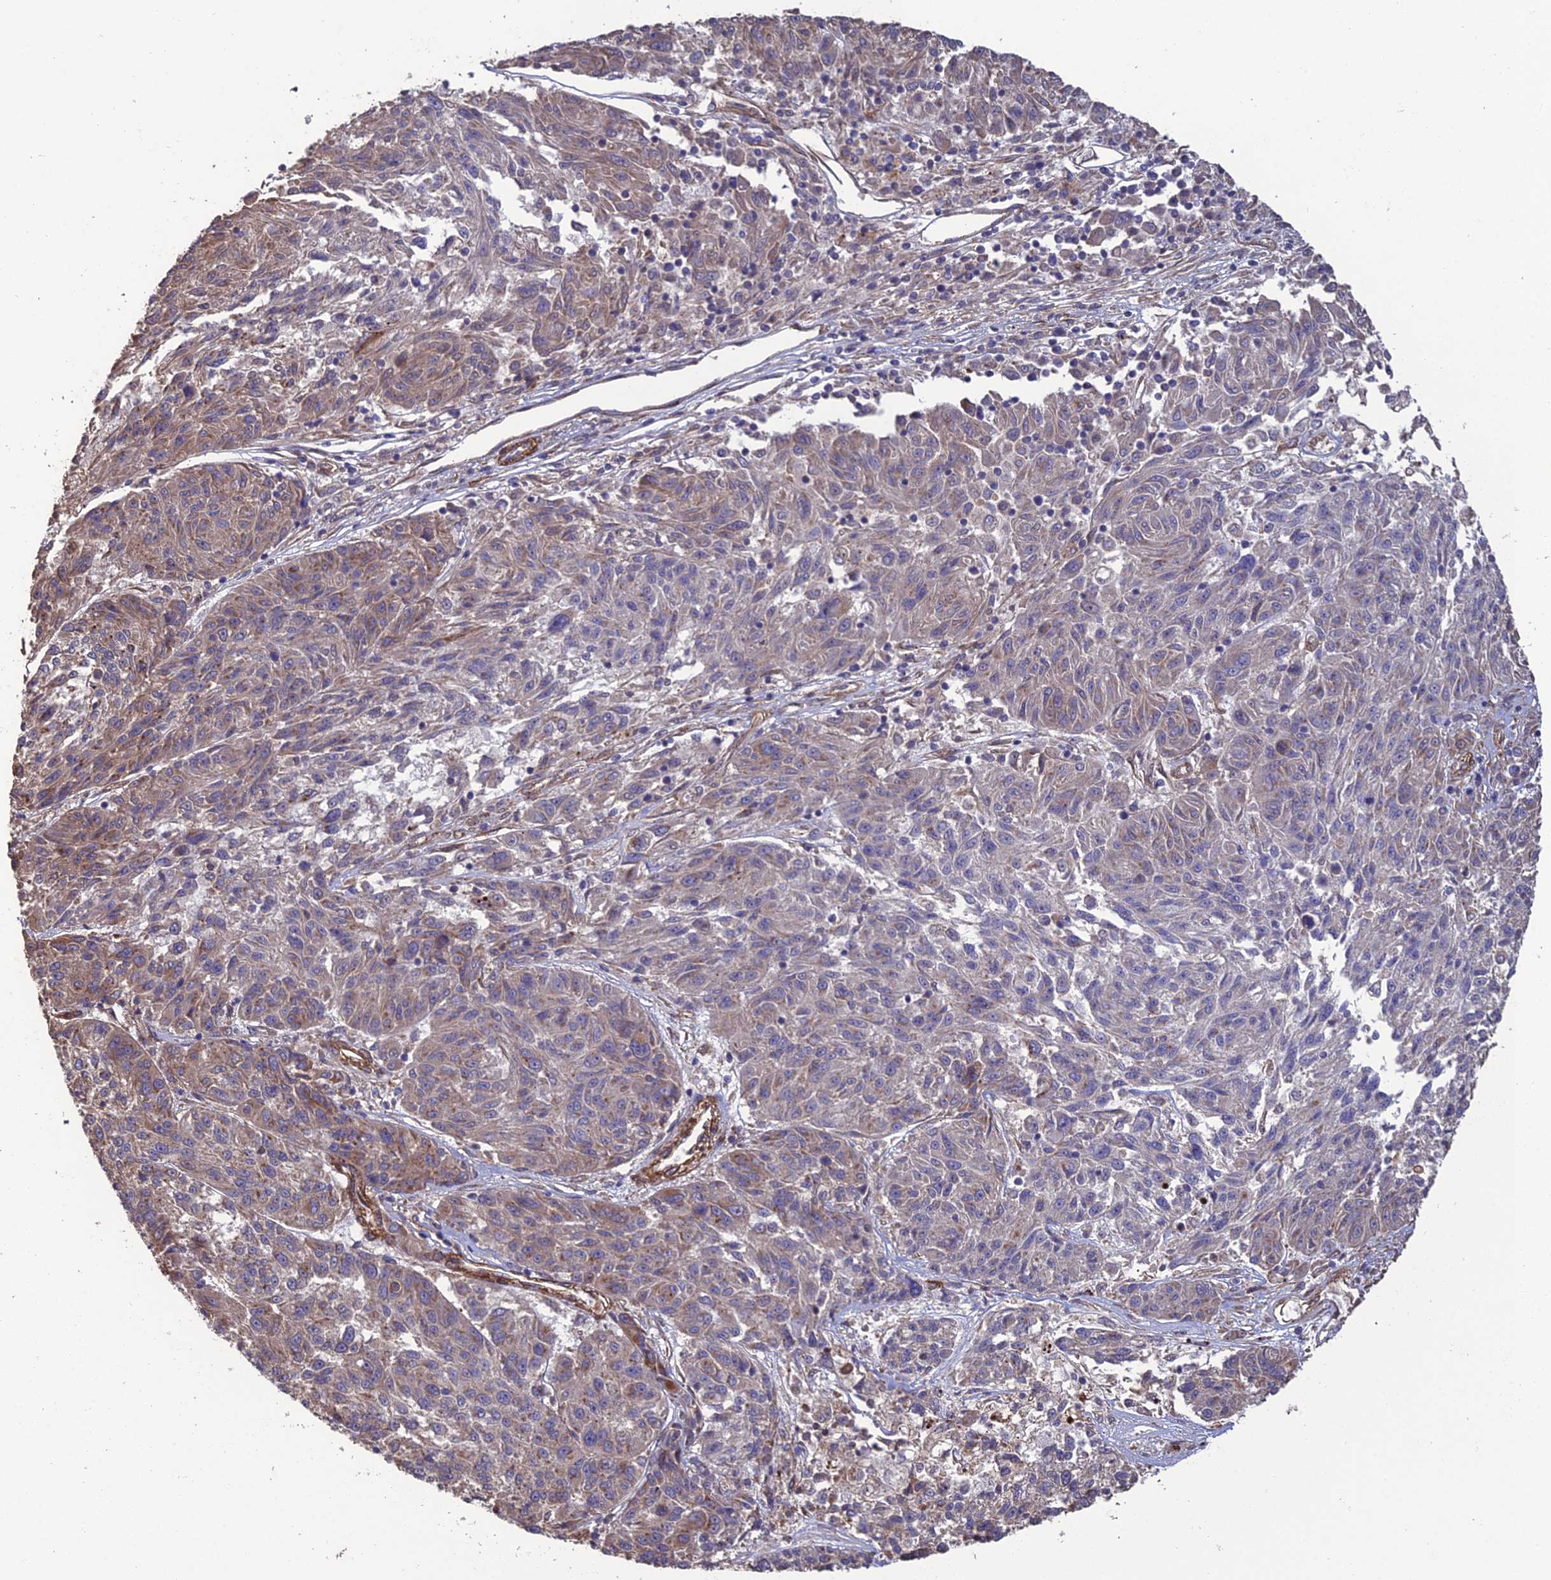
{"staining": {"intensity": "weak", "quantity": "25%-75%", "location": "cytoplasmic/membranous"}, "tissue": "melanoma", "cell_type": "Tumor cells", "image_type": "cancer", "snomed": [{"axis": "morphology", "description": "Malignant melanoma, NOS"}, {"axis": "topography", "description": "Skin"}], "caption": "An image of human malignant melanoma stained for a protein exhibits weak cytoplasmic/membranous brown staining in tumor cells.", "gene": "ATP6V0A2", "patient": {"sex": "male", "age": 53}}